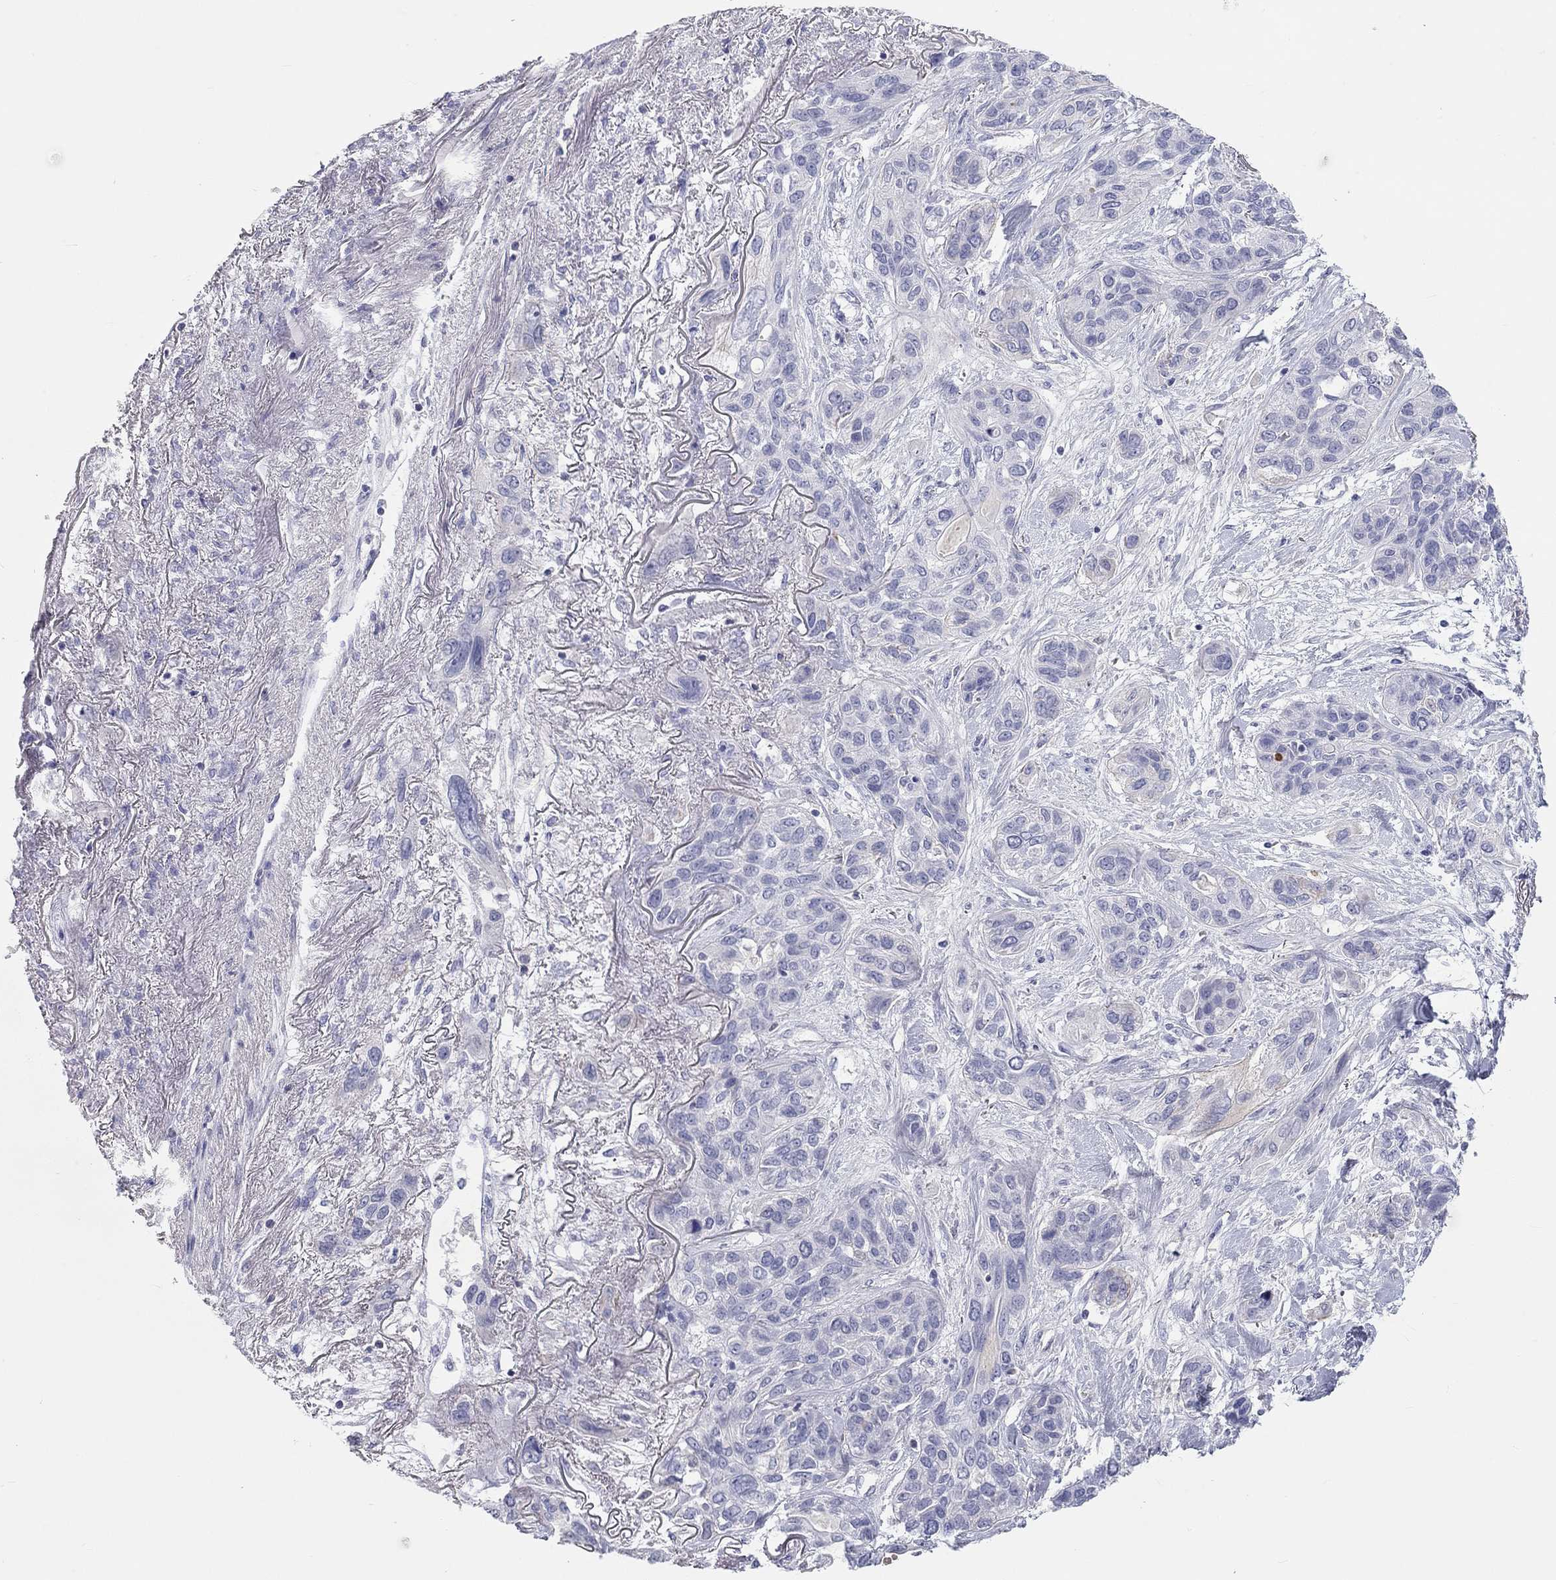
{"staining": {"intensity": "negative", "quantity": "none", "location": "none"}, "tissue": "lung cancer", "cell_type": "Tumor cells", "image_type": "cancer", "snomed": [{"axis": "morphology", "description": "Squamous cell carcinoma, NOS"}, {"axis": "topography", "description": "Lung"}], "caption": "High power microscopy micrograph of an immunohistochemistry micrograph of squamous cell carcinoma (lung), revealing no significant staining in tumor cells.", "gene": "ST7L", "patient": {"sex": "female", "age": 70}}